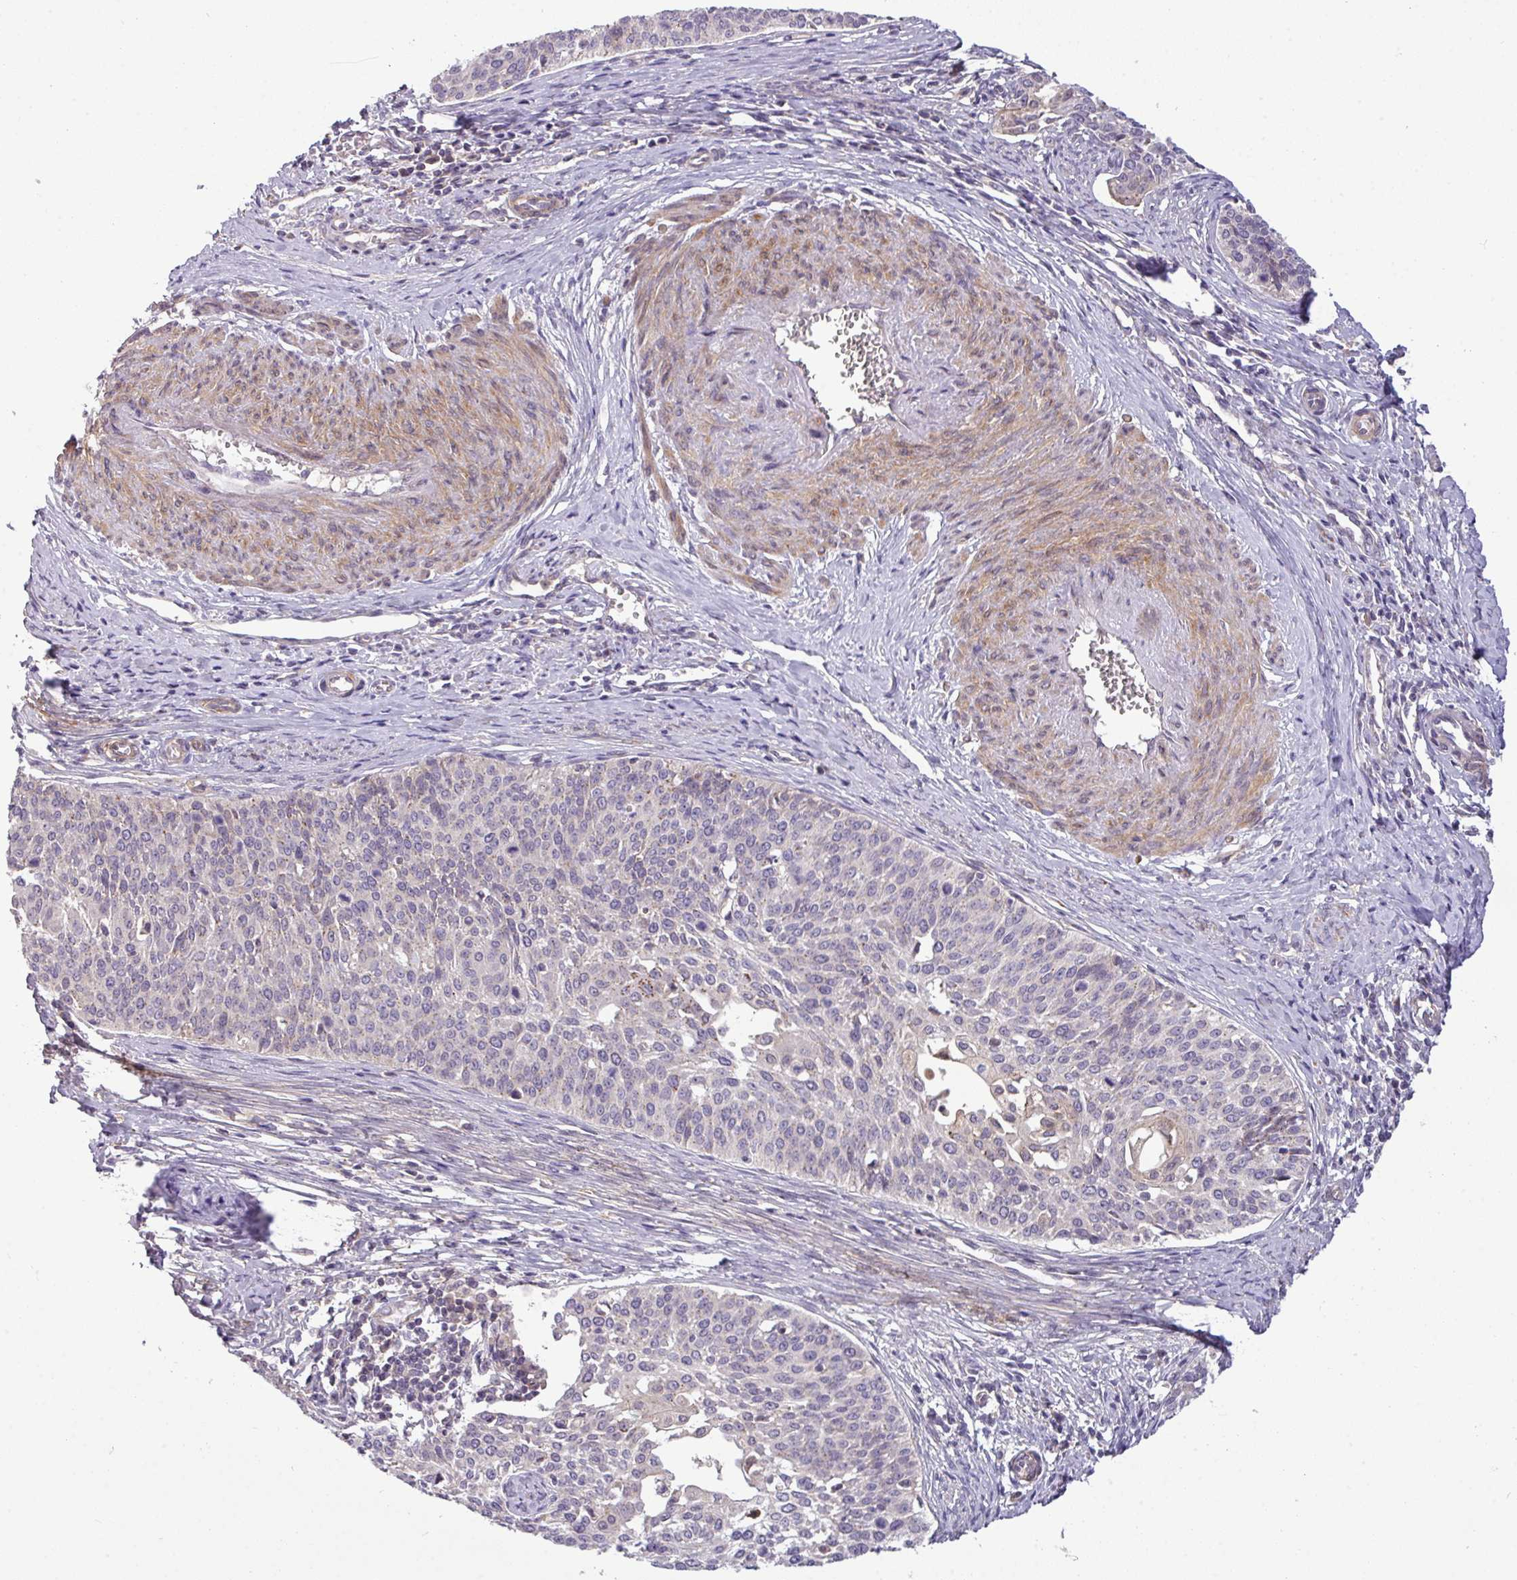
{"staining": {"intensity": "negative", "quantity": "none", "location": "none"}, "tissue": "cervical cancer", "cell_type": "Tumor cells", "image_type": "cancer", "snomed": [{"axis": "morphology", "description": "Squamous cell carcinoma, NOS"}, {"axis": "topography", "description": "Cervix"}], "caption": "The histopathology image displays no staining of tumor cells in squamous cell carcinoma (cervical).", "gene": "ZNF35", "patient": {"sex": "female", "age": 44}}